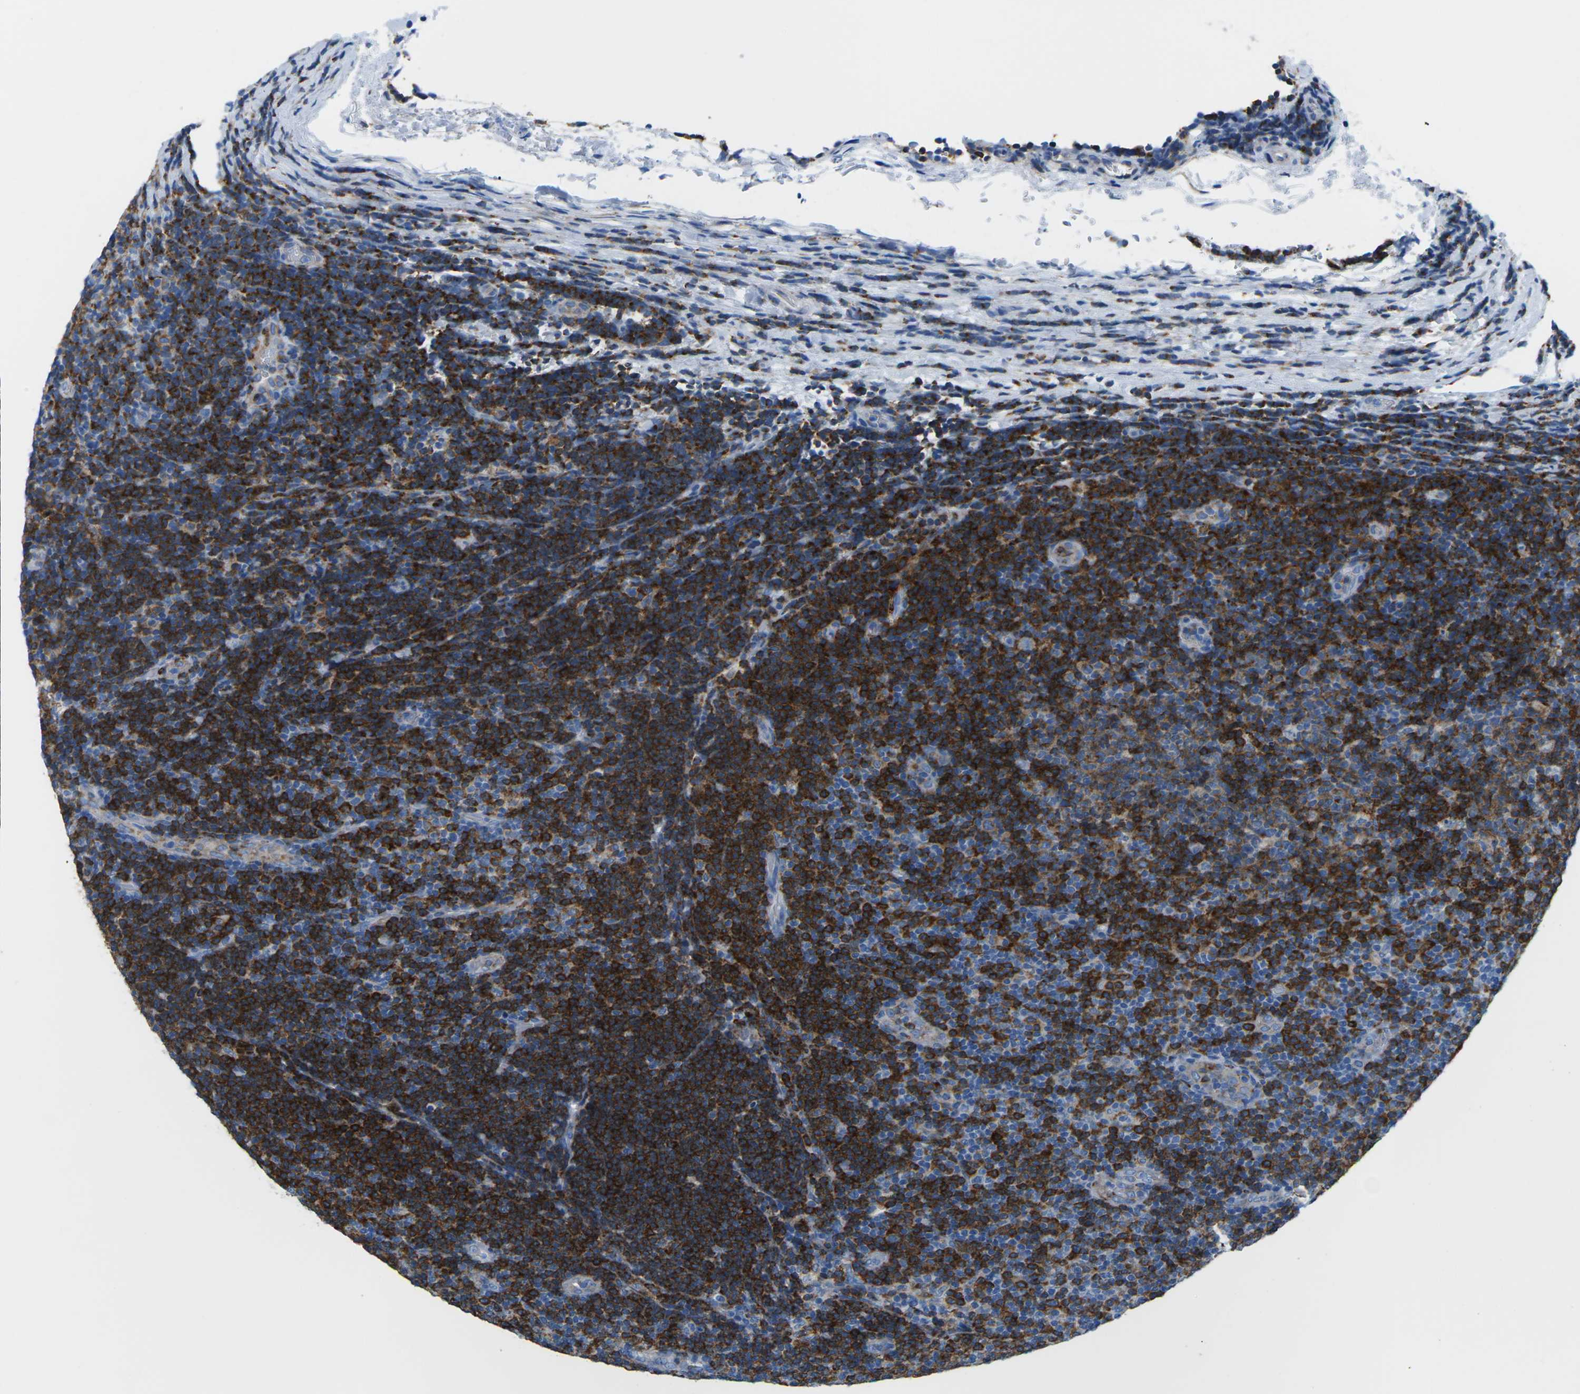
{"staining": {"intensity": "strong", "quantity": "25%-75%", "location": "cytoplasmic/membranous"}, "tissue": "lymphoma", "cell_type": "Tumor cells", "image_type": "cancer", "snomed": [{"axis": "morphology", "description": "Malignant lymphoma, non-Hodgkin's type, Low grade"}, {"axis": "topography", "description": "Lymph node"}], "caption": "High-power microscopy captured an immunohistochemistry photomicrograph of malignant lymphoma, non-Hodgkin's type (low-grade), revealing strong cytoplasmic/membranous expression in about 25%-75% of tumor cells.", "gene": "SYNGR2", "patient": {"sex": "male", "age": 83}}